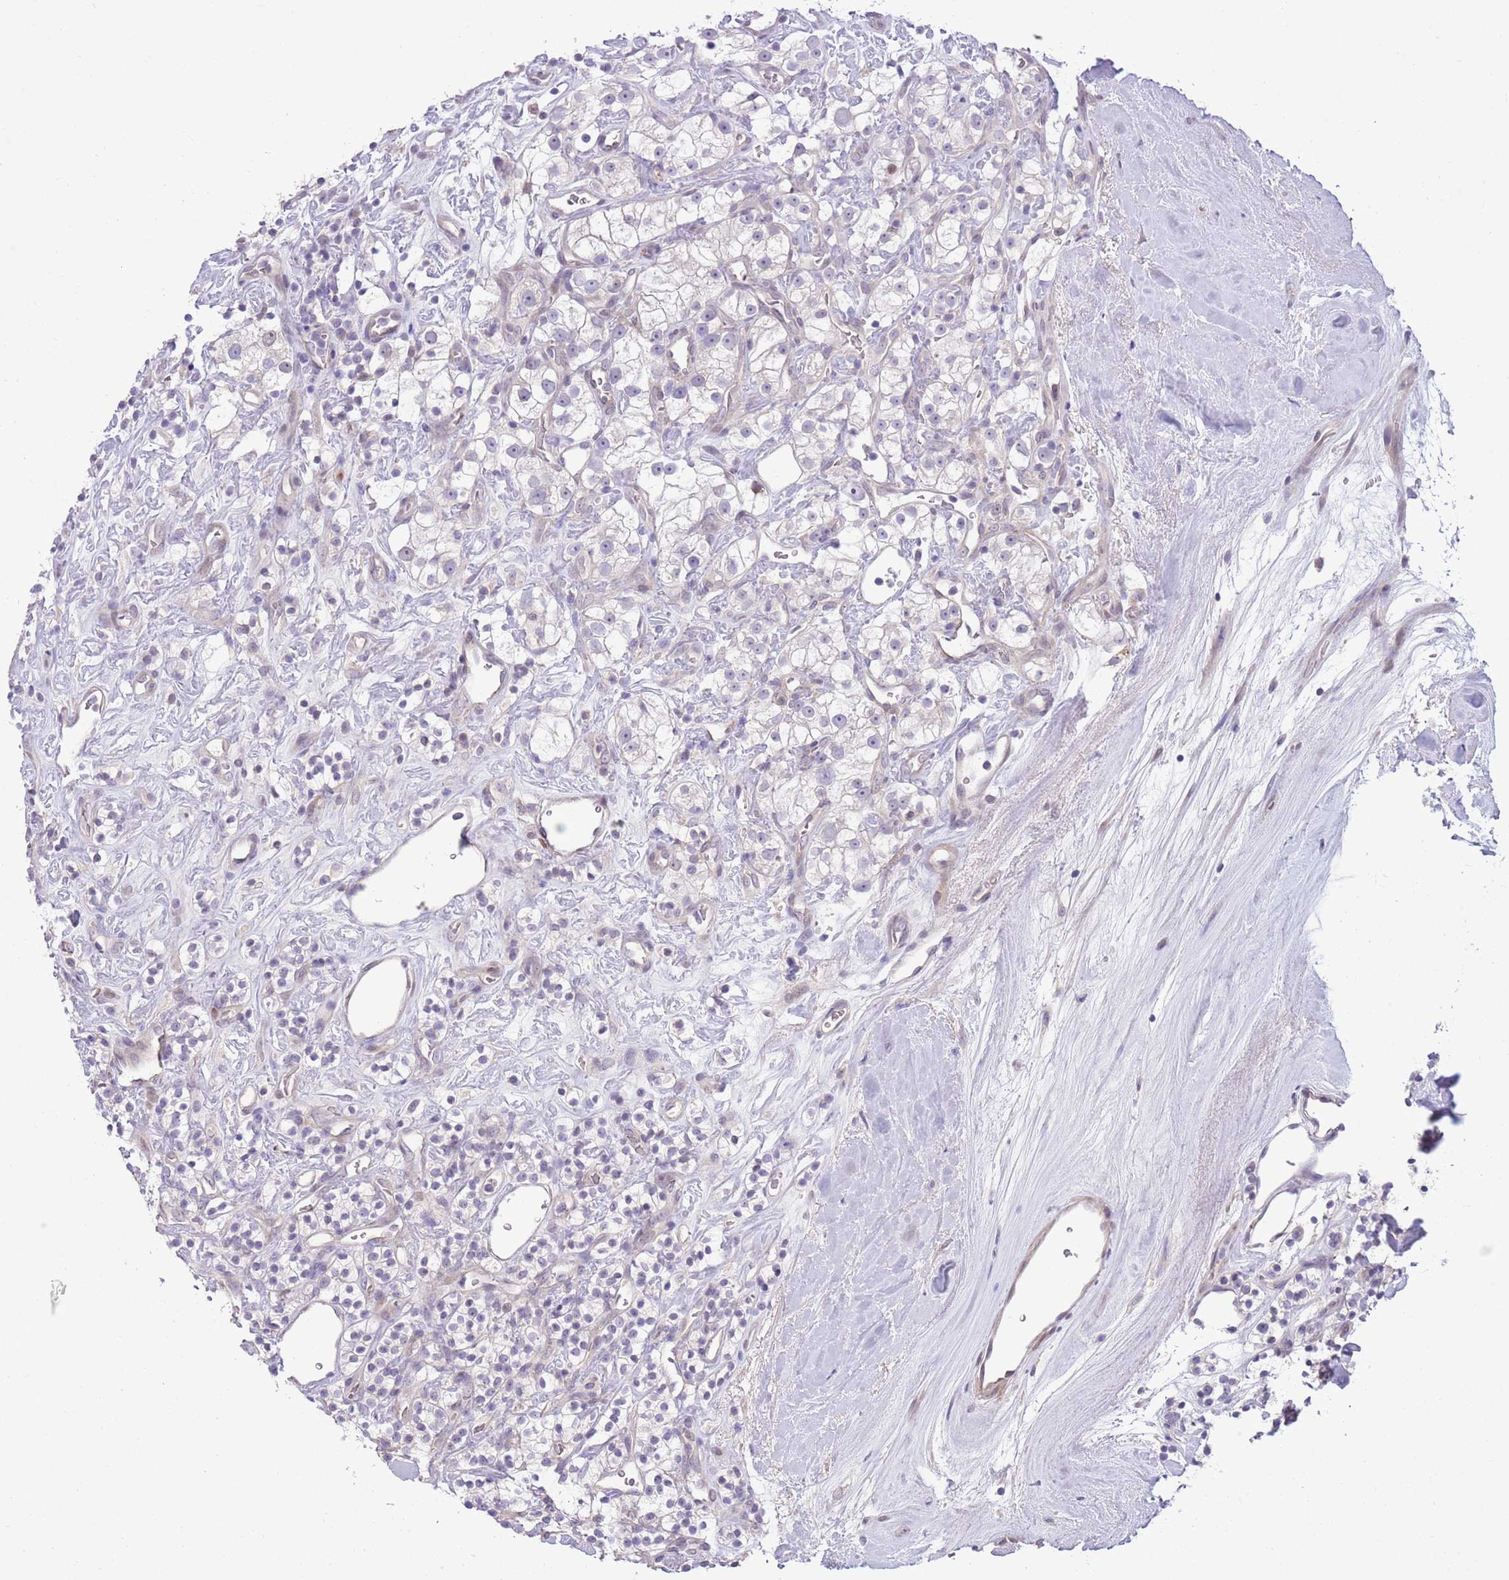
{"staining": {"intensity": "negative", "quantity": "none", "location": "none"}, "tissue": "renal cancer", "cell_type": "Tumor cells", "image_type": "cancer", "snomed": [{"axis": "morphology", "description": "Adenocarcinoma, NOS"}, {"axis": "topography", "description": "Kidney"}], "caption": "Protein analysis of renal cancer (adenocarcinoma) demonstrates no significant staining in tumor cells.", "gene": "CCND2", "patient": {"sex": "male", "age": 77}}